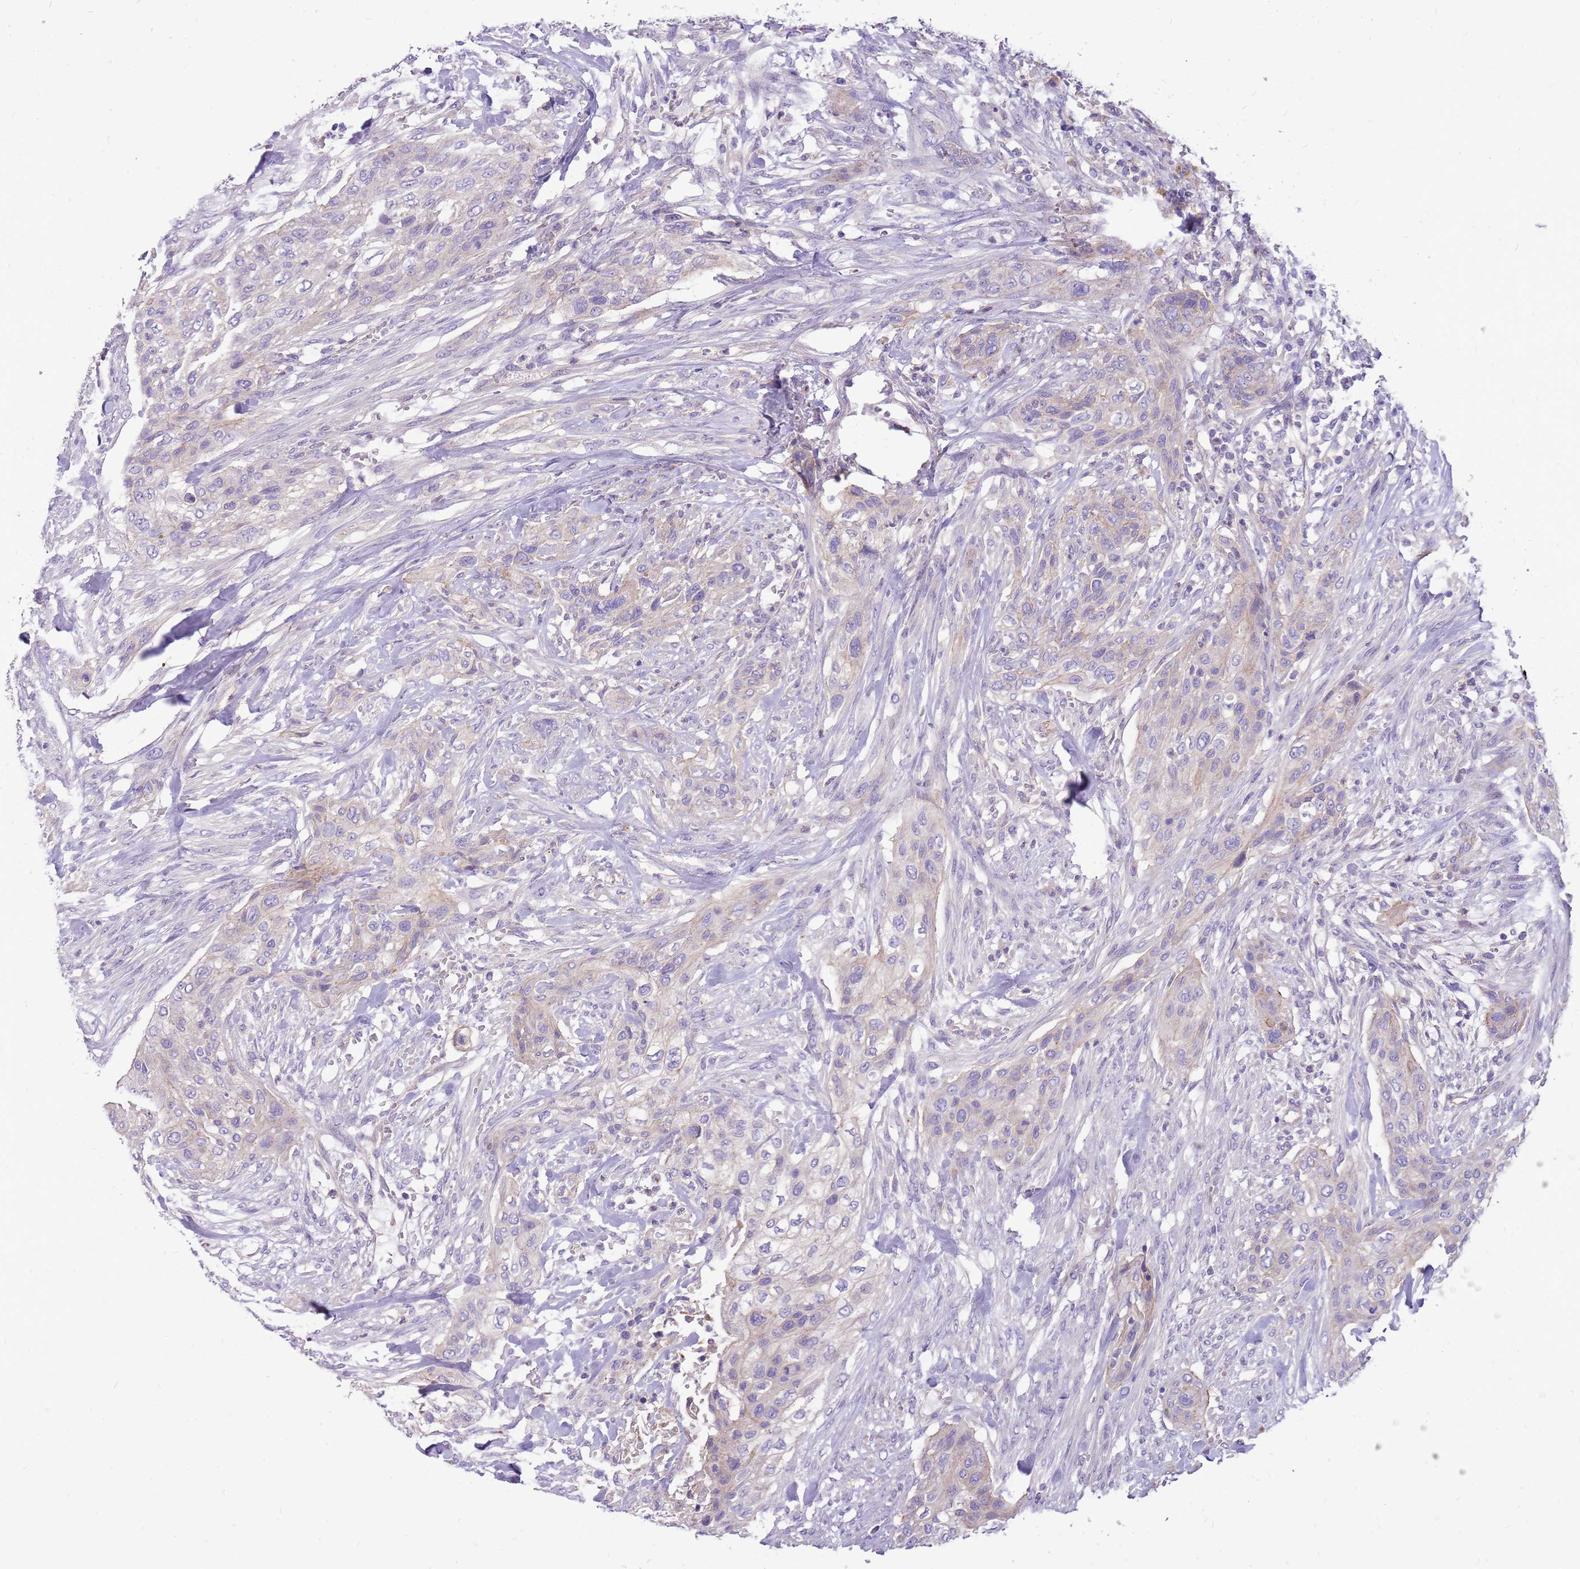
{"staining": {"intensity": "negative", "quantity": "none", "location": "none"}, "tissue": "urothelial cancer", "cell_type": "Tumor cells", "image_type": "cancer", "snomed": [{"axis": "morphology", "description": "Urothelial carcinoma, High grade"}, {"axis": "topography", "description": "Urinary bladder"}], "caption": "Immunohistochemistry (IHC) photomicrograph of human high-grade urothelial carcinoma stained for a protein (brown), which displays no staining in tumor cells.", "gene": "NTN4", "patient": {"sex": "male", "age": 35}}